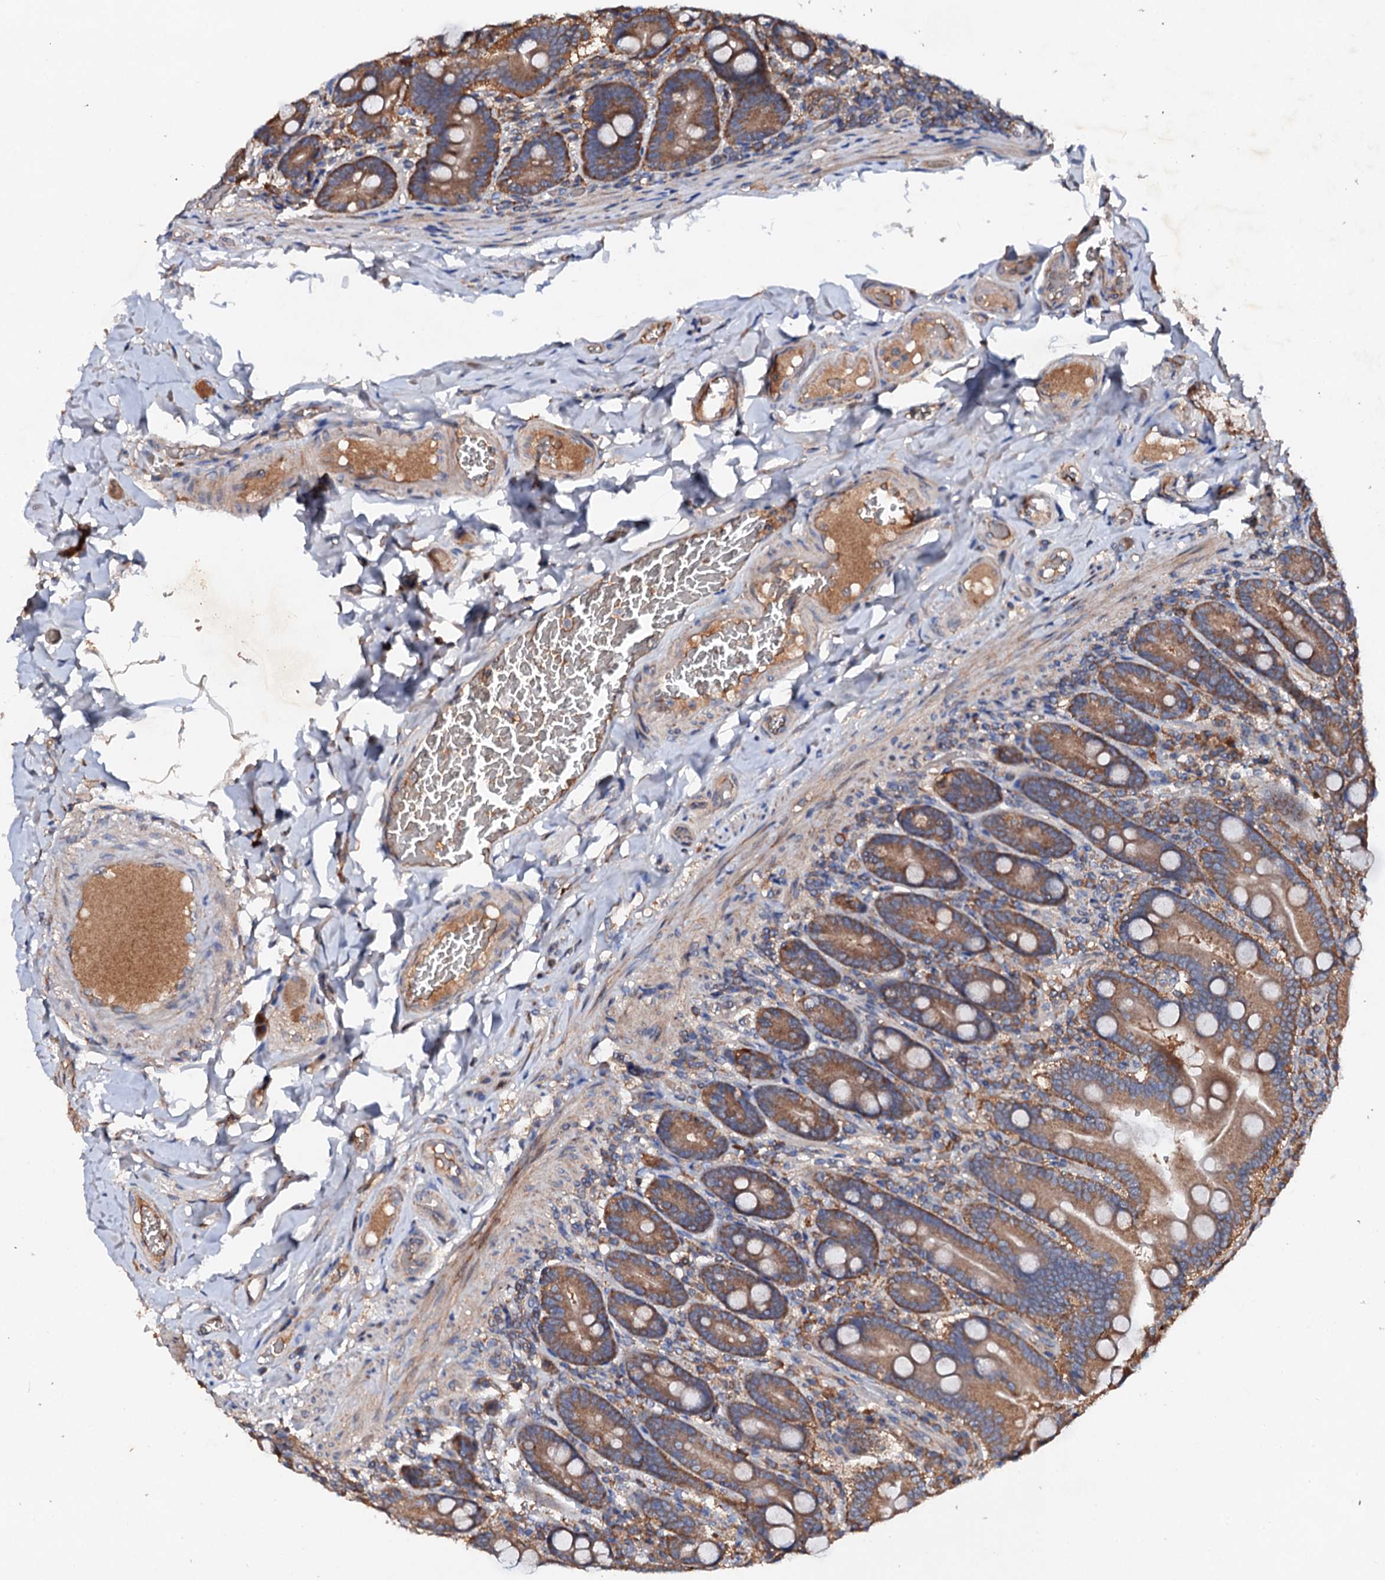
{"staining": {"intensity": "strong", "quantity": ">75%", "location": "cytoplasmic/membranous"}, "tissue": "duodenum", "cell_type": "Glandular cells", "image_type": "normal", "snomed": [{"axis": "morphology", "description": "Normal tissue, NOS"}, {"axis": "topography", "description": "Duodenum"}], "caption": "Strong cytoplasmic/membranous protein positivity is seen in approximately >75% of glandular cells in duodenum.", "gene": "EXTL1", "patient": {"sex": "female", "age": 62}}